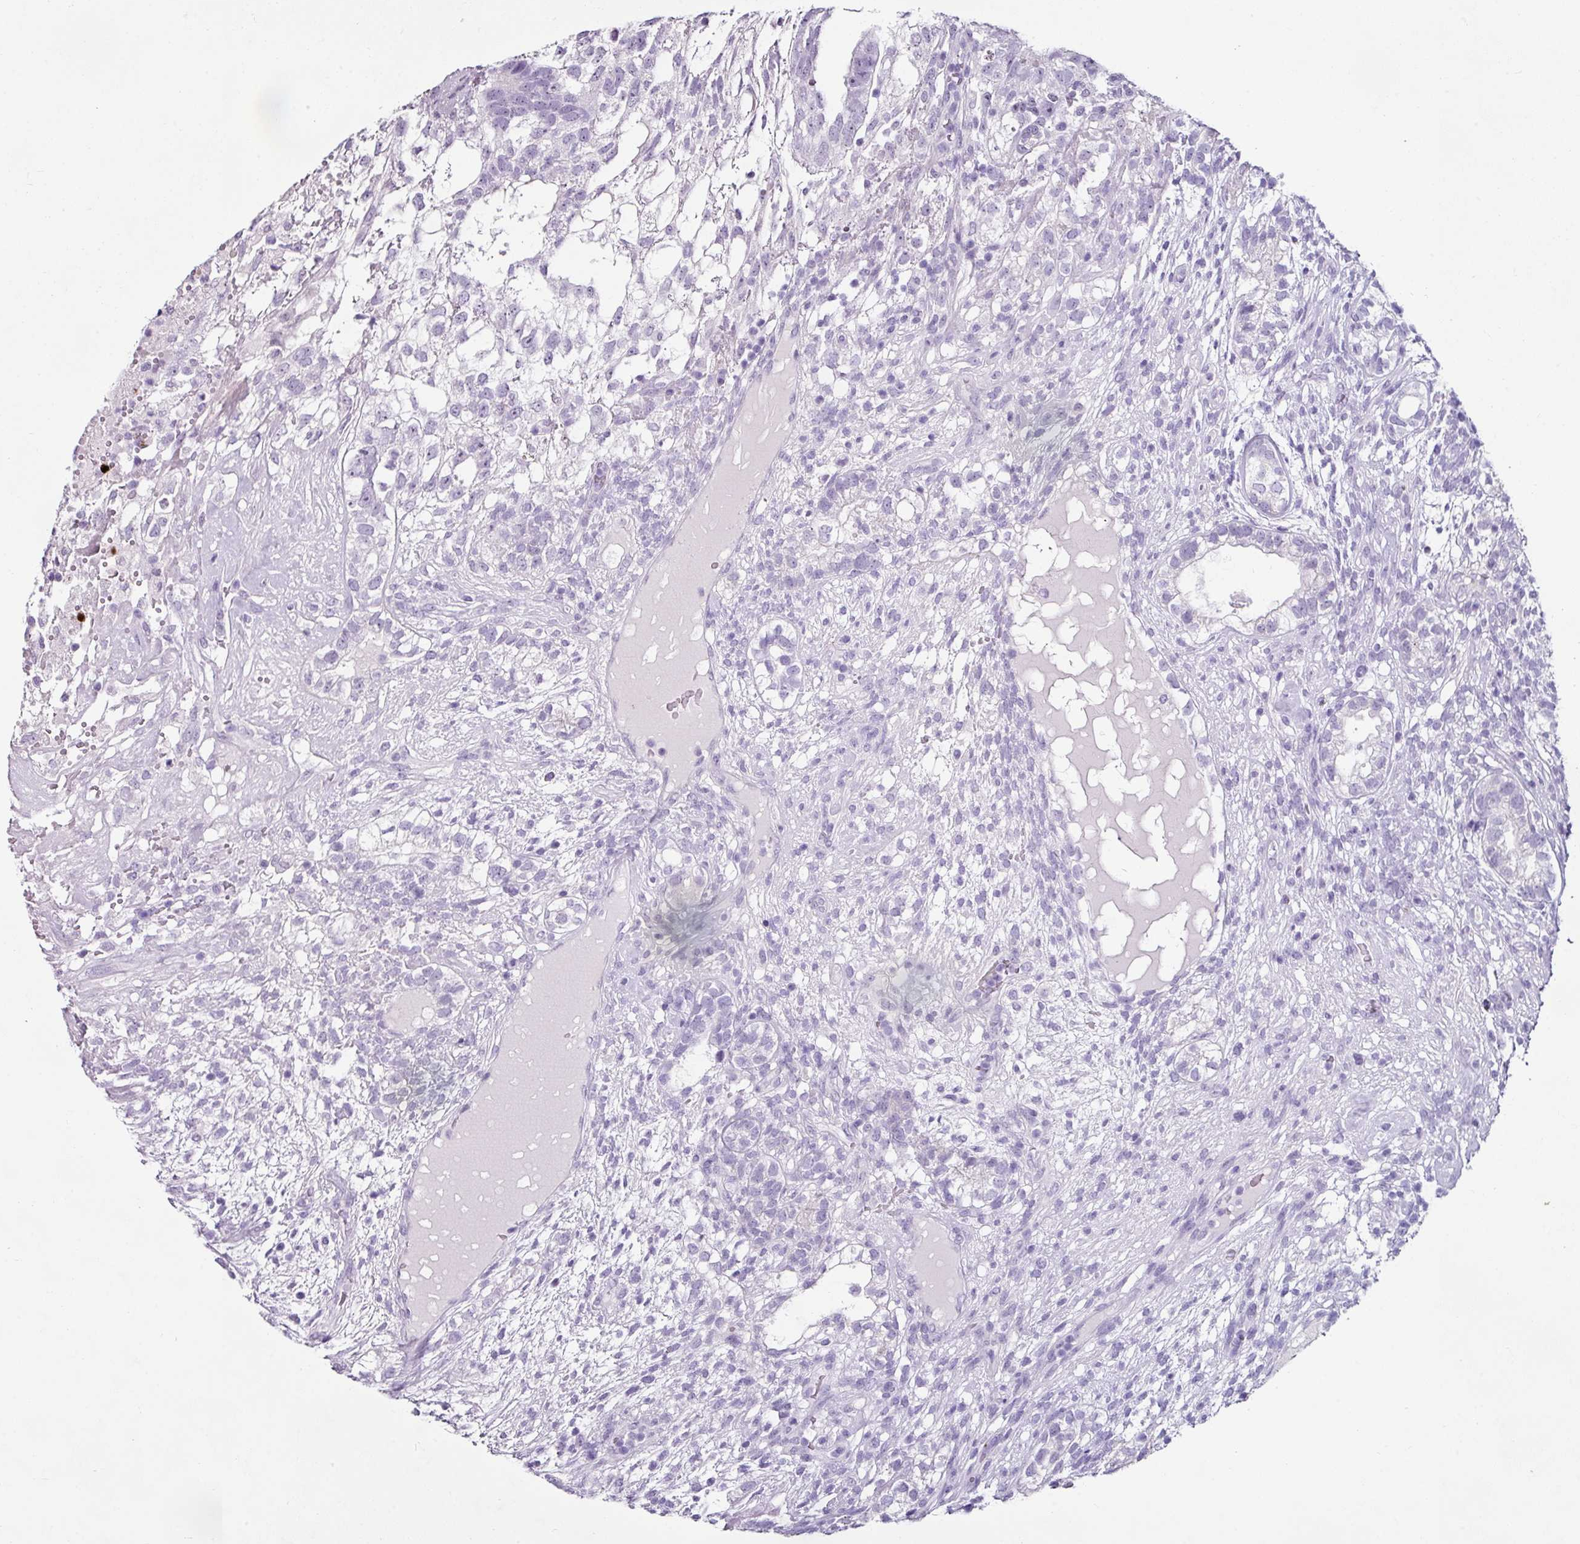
{"staining": {"intensity": "negative", "quantity": "none", "location": "none"}, "tissue": "testis cancer", "cell_type": "Tumor cells", "image_type": "cancer", "snomed": [{"axis": "morphology", "description": "Seminoma, NOS"}, {"axis": "morphology", "description": "Carcinoma, Embryonal, NOS"}, {"axis": "topography", "description": "Testis"}], "caption": "There is no significant expression in tumor cells of testis cancer (embryonal carcinoma).", "gene": "TRA2A", "patient": {"sex": "male", "age": 41}}